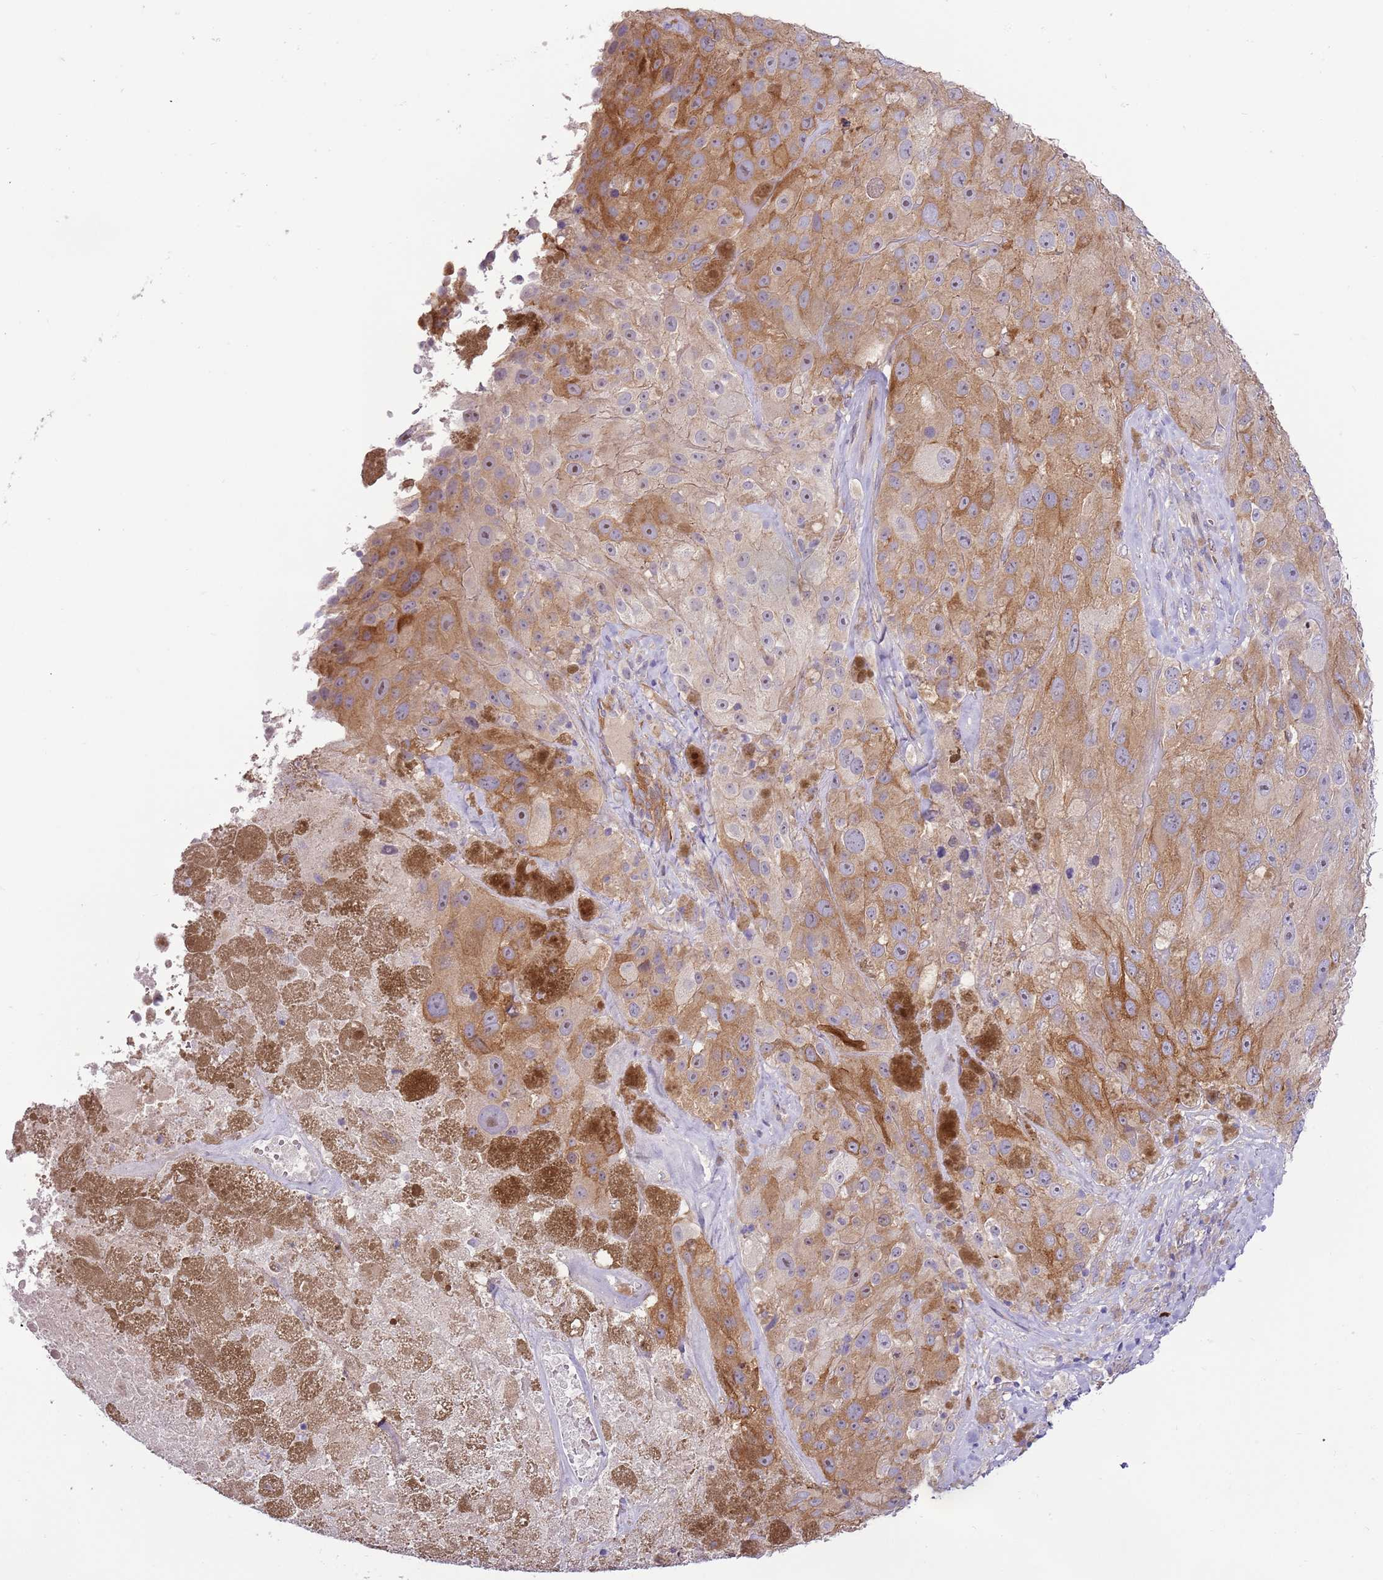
{"staining": {"intensity": "moderate", "quantity": "25%-75%", "location": "cytoplasmic/membranous"}, "tissue": "melanoma", "cell_type": "Tumor cells", "image_type": "cancer", "snomed": [{"axis": "morphology", "description": "Malignant melanoma, Metastatic site"}, {"axis": "topography", "description": "Lymph node"}], "caption": "Protein expression analysis of human malignant melanoma (metastatic site) reveals moderate cytoplasmic/membranous staining in approximately 25%-75% of tumor cells.", "gene": "RFK", "patient": {"sex": "male", "age": 62}}